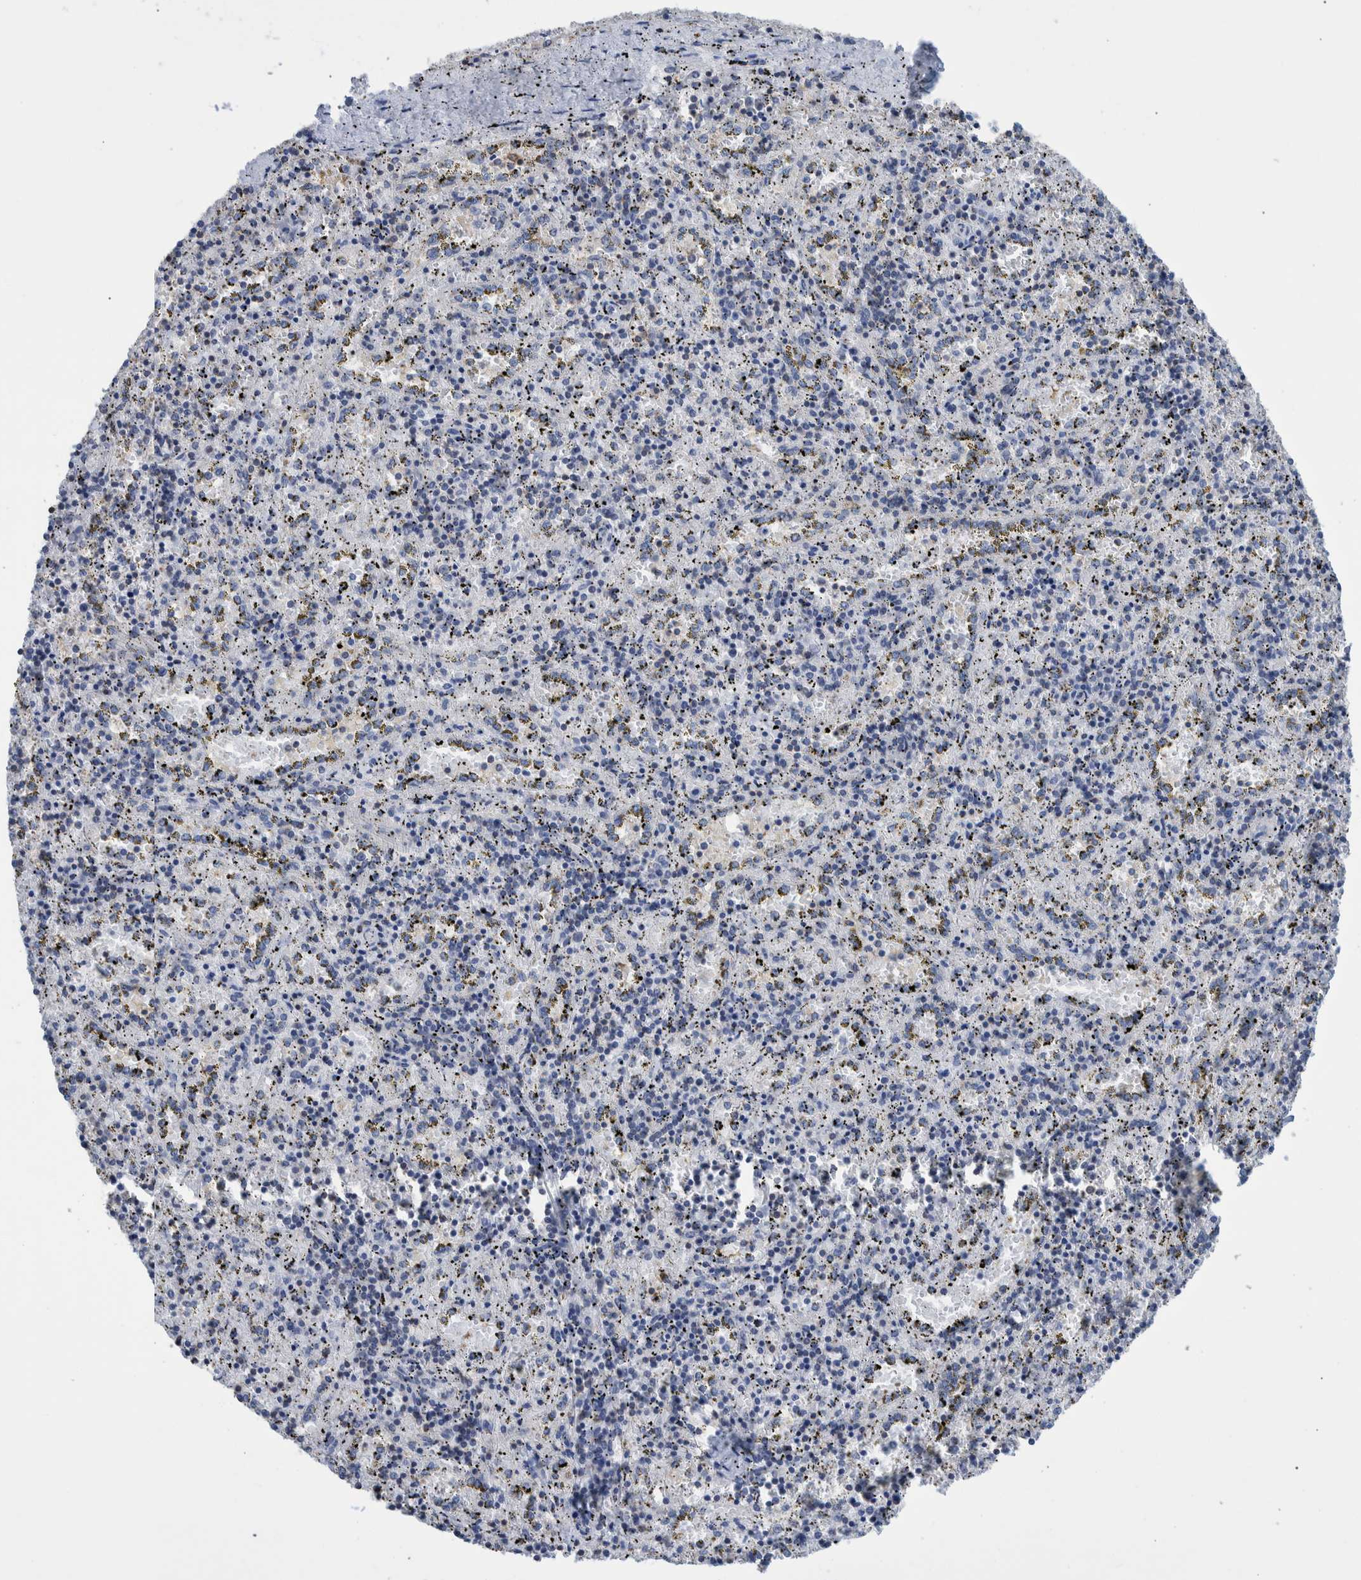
{"staining": {"intensity": "negative", "quantity": "none", "location": "none"}, "tissue": "spleen", "cell_type": "Cells in red pulp", "image_type": "normal", "snomed": [{"axis": "morphology", "description": "Normal tissue, NOS"}, {"axis": "topography", "description": "Spleen"}], "caption": "This is a micrograph of IHC staining of normal spleen, which shows no staining in cells in red pulp. (IHC, brightfield microscopy, high magnification).", "gene": "PPP3CC", "patient": {"sex": "male", "age": 11}}